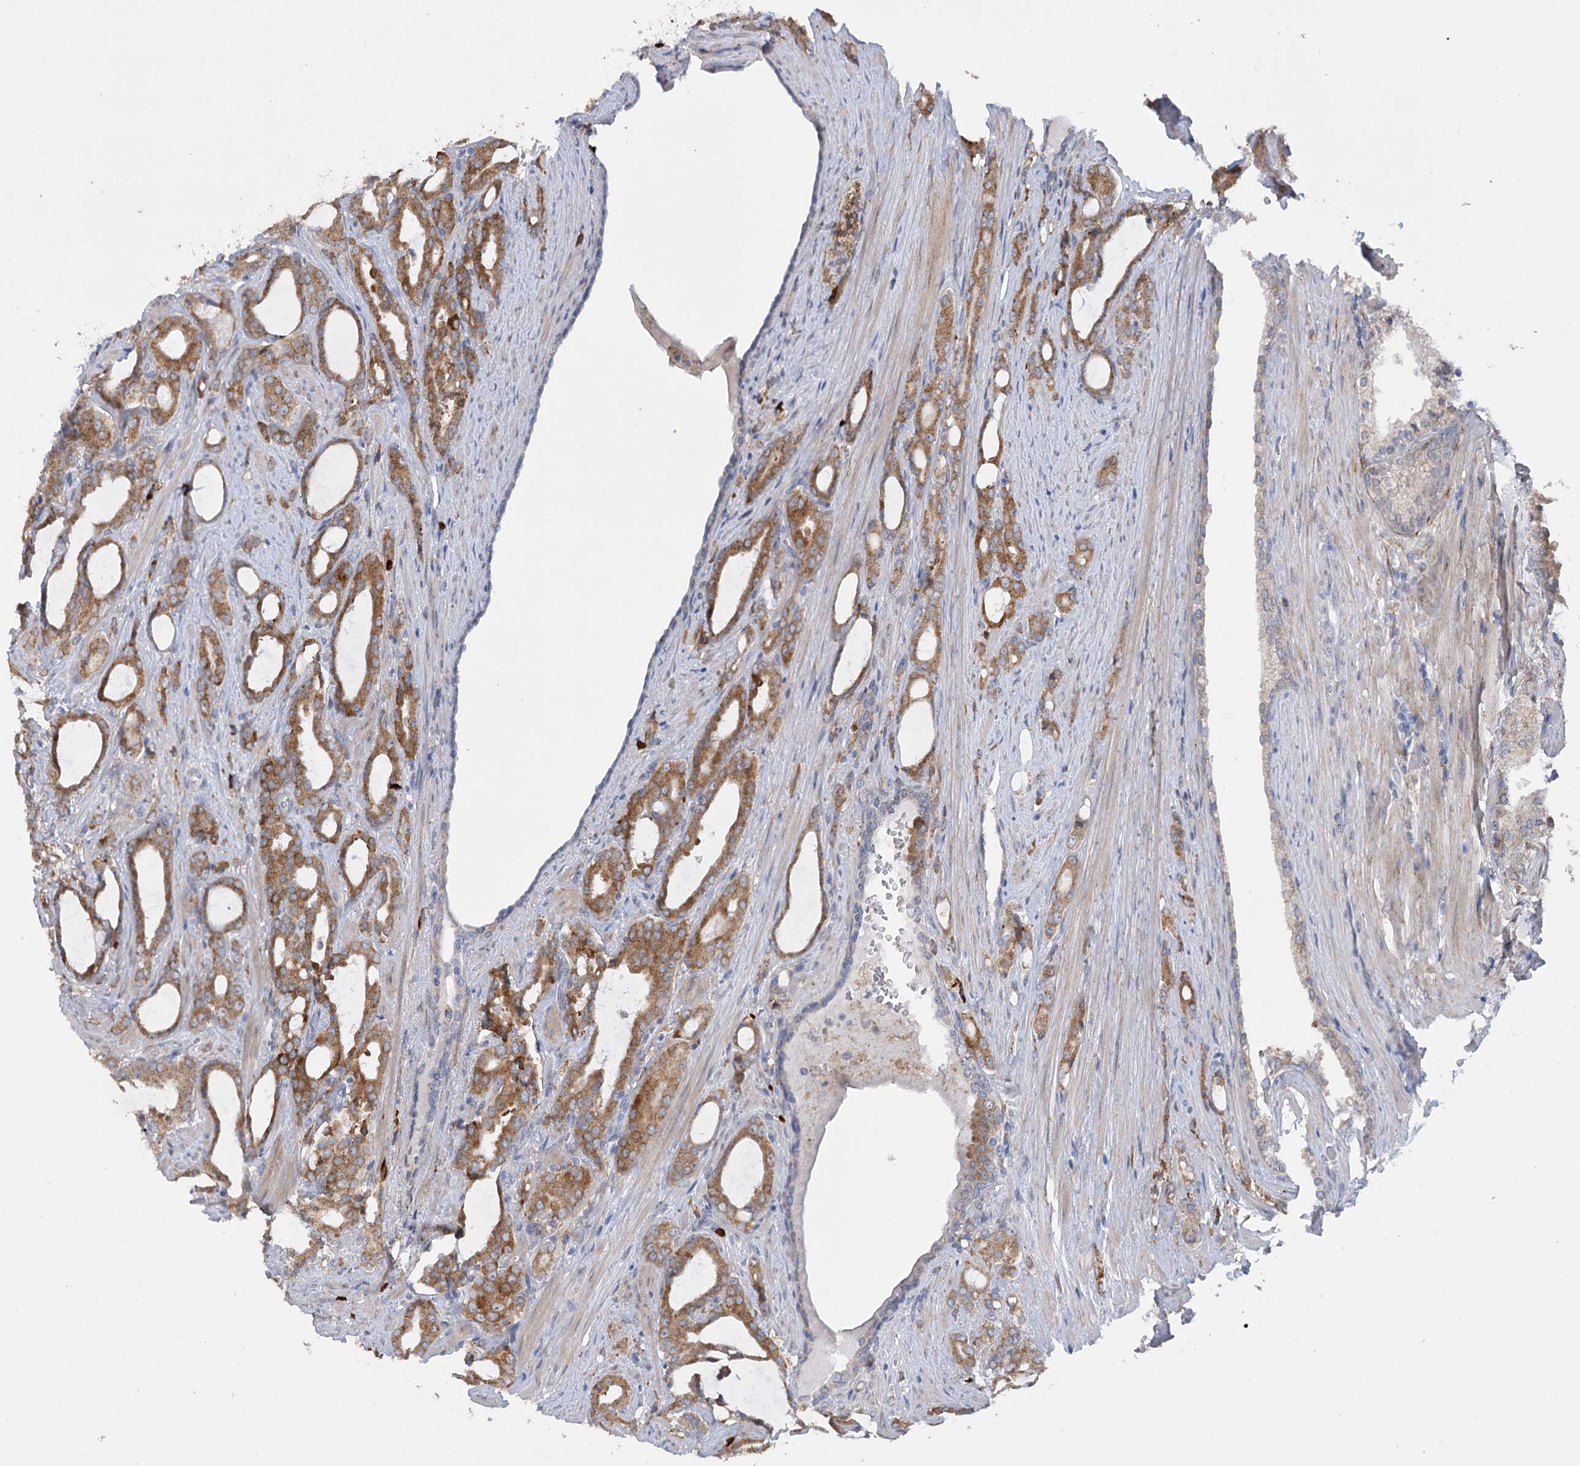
{"staining": {"intensity": "moderate", "quantity": ">75%", "location": "cytoplasmic/membranous"}, "tissue": "prostate cancer", "cell_type": "Tumor cells", "image_type": "cancer", "snomed": [{"axis": "morphology", "description": "Adenocarcinoma, High grade"}, {"axis": "topography", "description": "Prostate"}], "caption": "Moderate cytoplasmic/membranous protein positivity is appreciated in approximately >75% of tumor cells in prostate cancer.", "gene": "NCKAP5", "patient": {"sex": "male", "age": 72}}